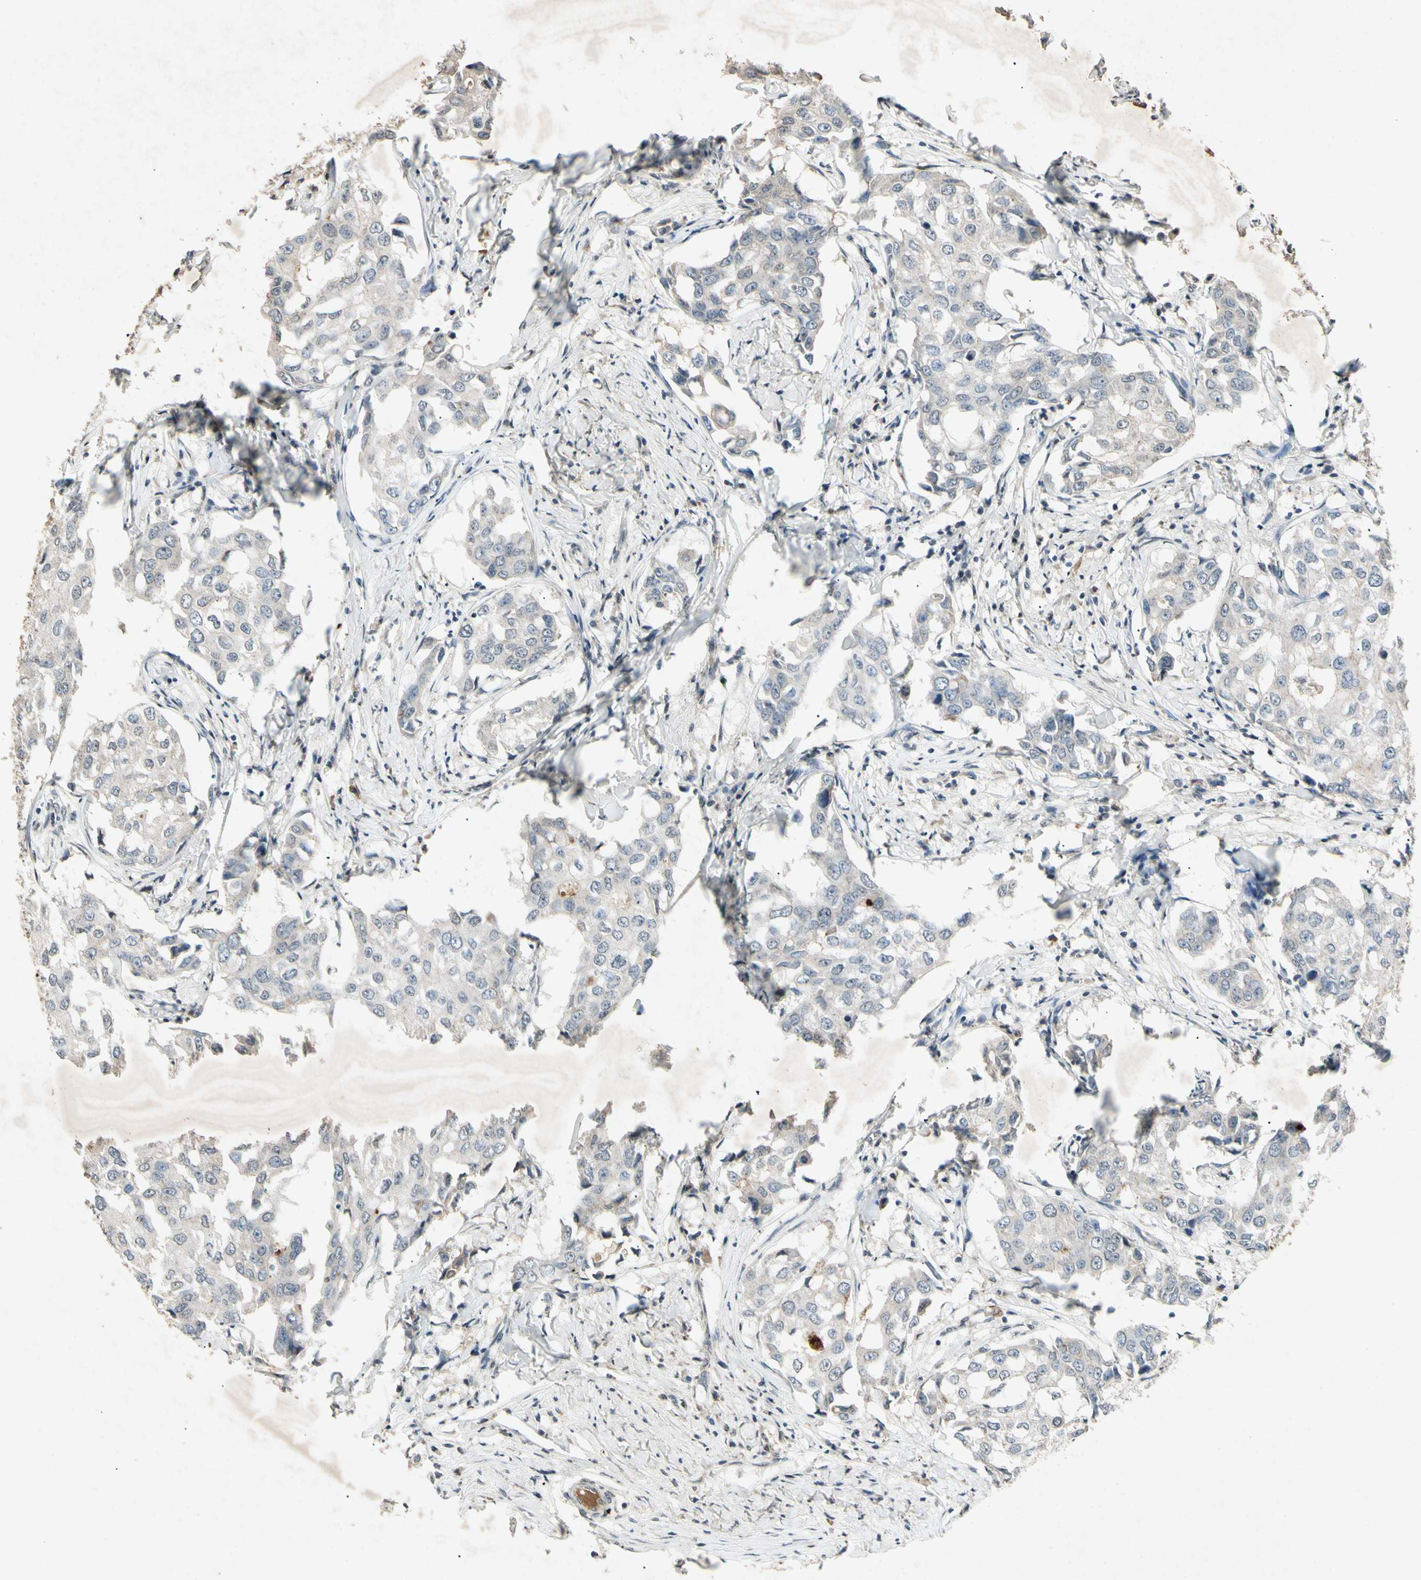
{"staining": {"intensity": "weak", "quantity": "<25%", "location": "cytoplasmic/membranous"}, "tissue": "breast cancer", "cell_type": "Tumor cells", "image_type": "cancer", "snomed": [{"axis": "morphology", "description": "Duct carcinoma"}, {"axis": "topography", "description": "Breast"}], "caption": "Tumor cells show no significant positivity in breast cancer (invasive ductal carcinoma). (DAB IHC visualized using brightfield microscopy, high magnification).", "gene": "CP", "patient": {"sex": "female", "age": 27}}